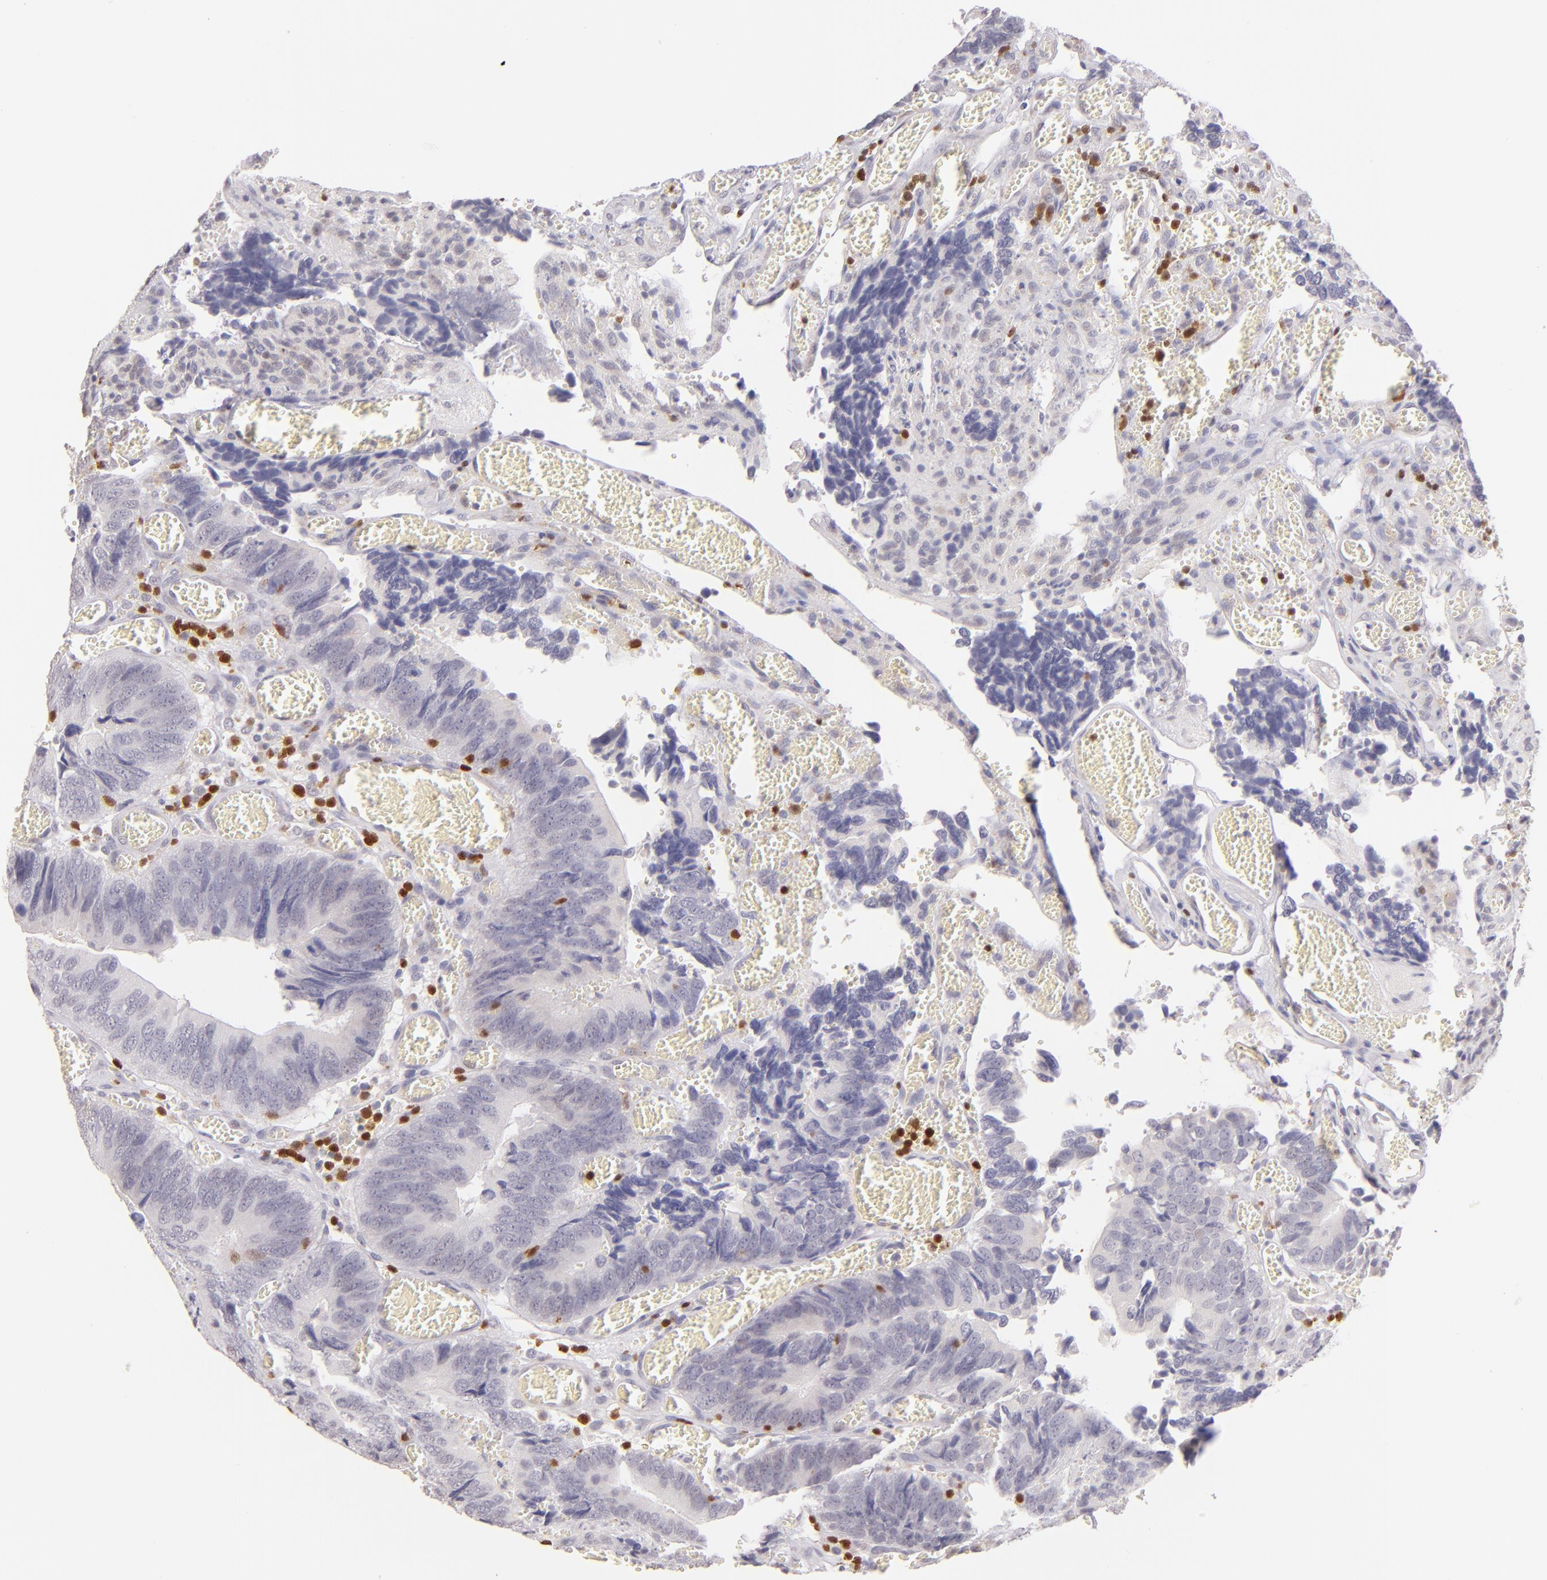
{"staining": {"intensity": "negative", "quantity": "none", "location": "none"}, "tissue": "colorectal cancer", "cell_type": "Tumor cells", "image_type": "cancer", "snomed": [{"axis": "morphology", "description": "Adenocarcinoma, NOS"}, {"axis": "topography", "description": "Colon"}], "caption": "DAB (3,3'-diaminobenzidine) immunohistochemical staining of human colorectal cancer reveals no significant staining in tumor cells.", "gene": "ZAP70", "patient": {"sex": "male", "age": 72}}